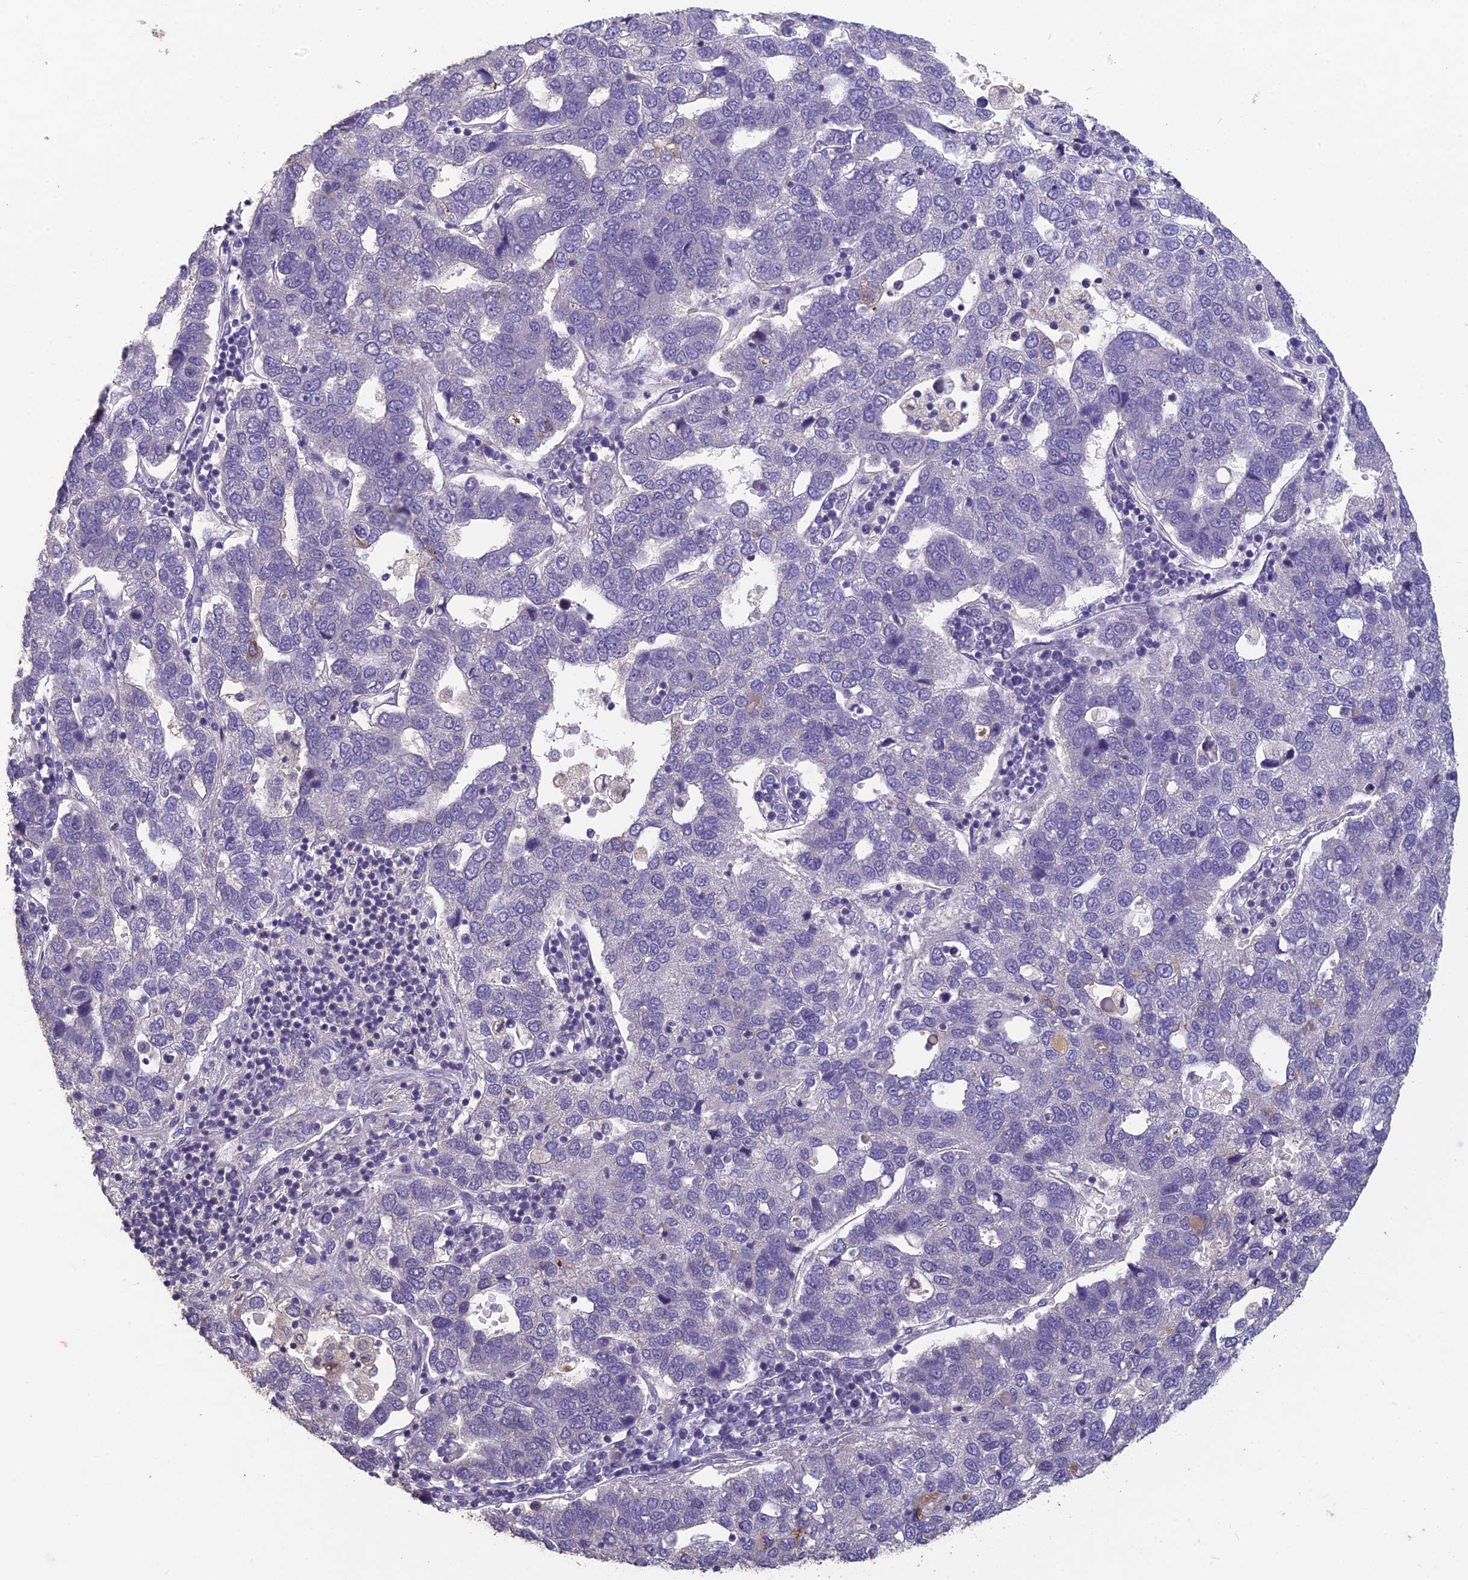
{"staining": {"intensity": "negative", "quantity": "none", "location": "none"}, "tissue": "pancreatic cancer", "cell_type": "Tumor cells", "image_type": "cancer", "snomed": [{"axis": "morphology", "description": "Adenocarcinoma, NOS"}, {"axis": "topography", "description": "Pancreas"}], "caption": "Immunohistochemical staining of human pancreatic cancer shows no significant staining in tumor cells.", "gene": "CEACAM16", "patient": {"sex": "female", "age": 61}}